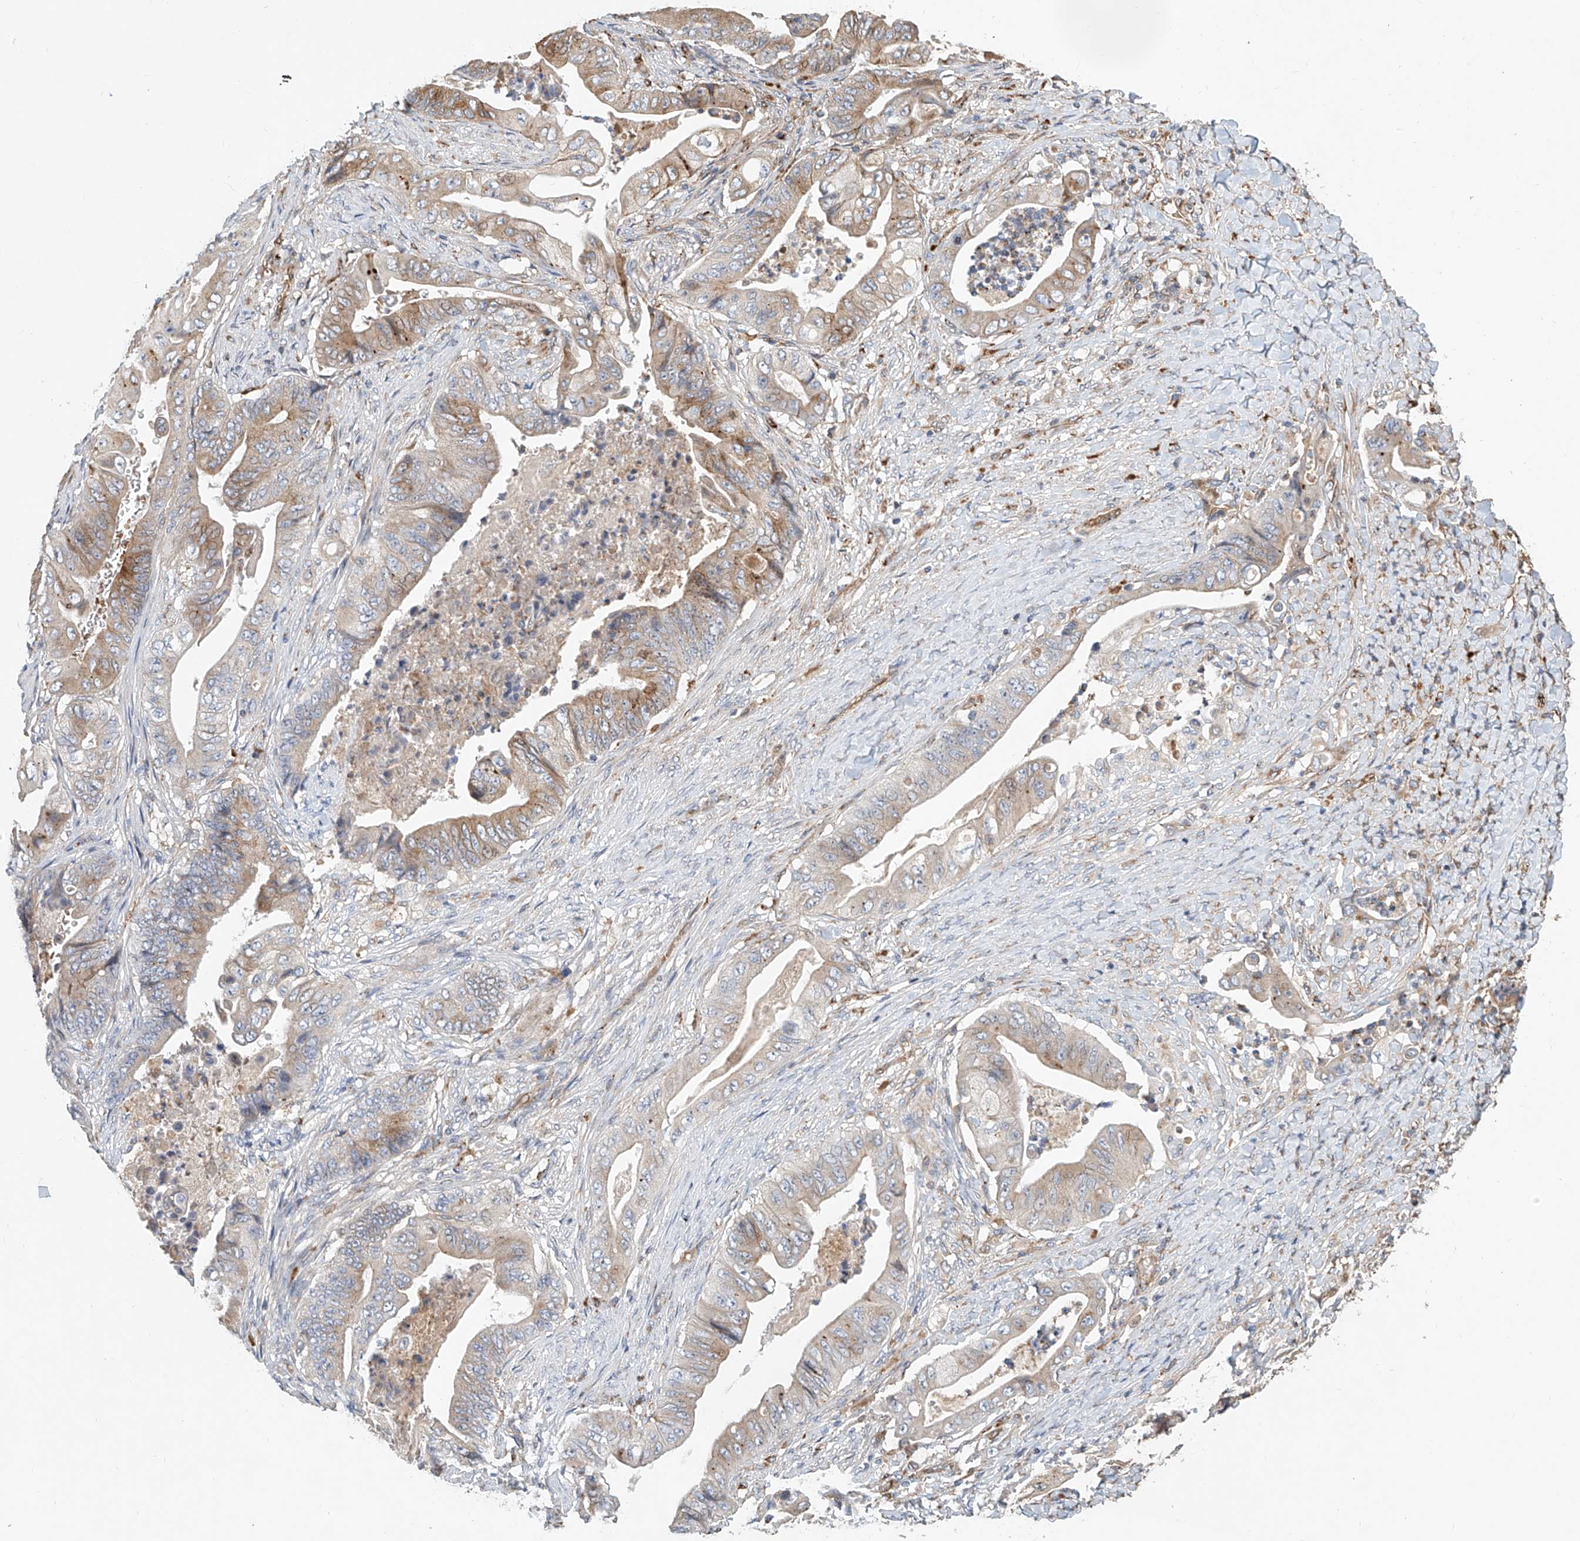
{"staining": {"intensity": "moderate", "quantity": "<25%", "location": "cytoplasmic/membranous"}, "tissue": "stomach cancer", "cell_type": "Tumor cells", "image_type": "cancer", "snomed": [{"axis": "morphology", "description": "Adenocarcinoma, NOS"}, {"axis": "topography", "description": "Stomach"}], "caption": "Protein staining shows moderate cytoplasmic/membranous positivity in approximately <25% of tumor cells in adenocarcinoma (stomach).", "gene": "HGSNAT", "patient": {"sex": "female", "age": 73}}